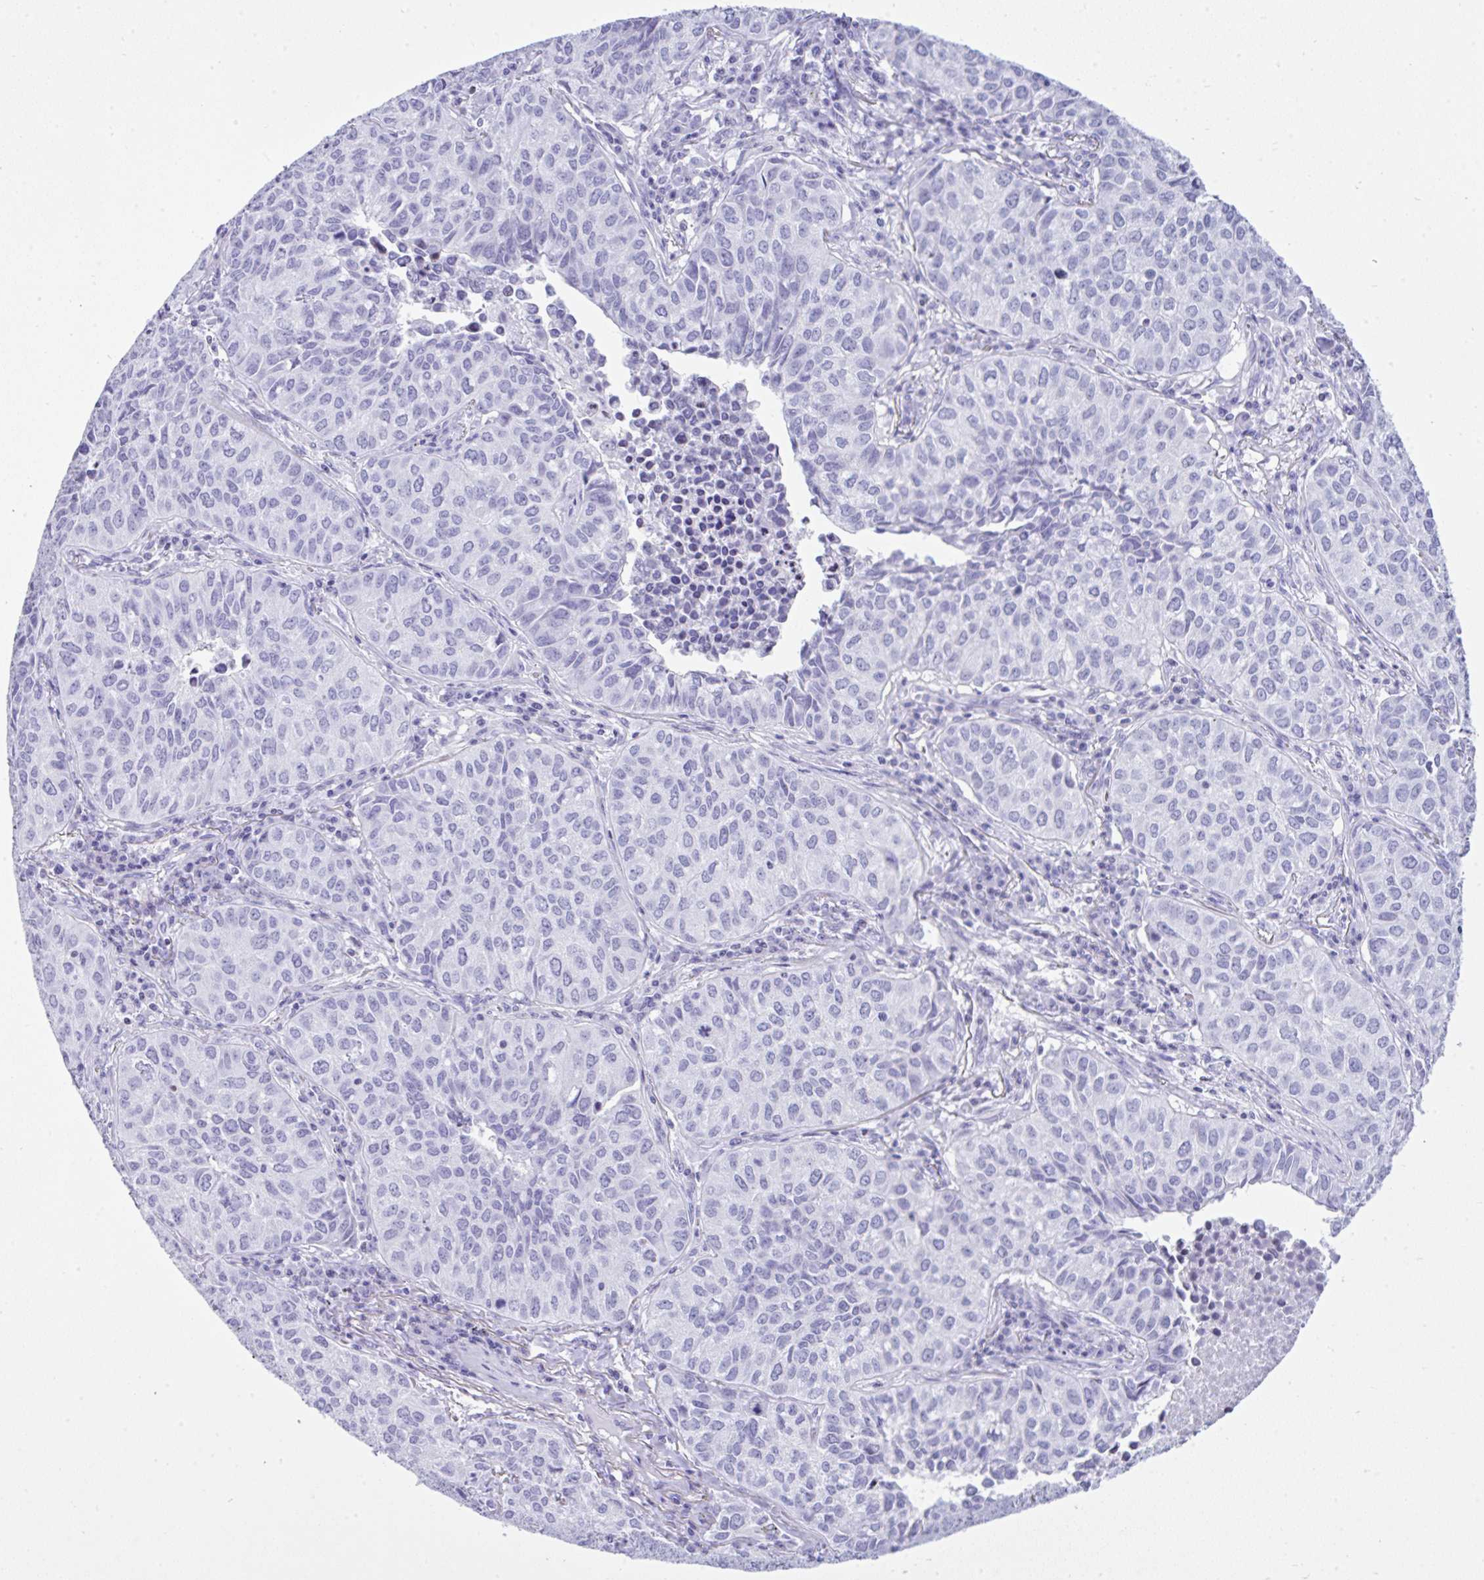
{"staining": {"intensity": "negative", "quantity": "none", "location": "none"}, "tissue": "lung cancer", "cell_type": "Tumor cells", "image_type": "cancer", "snomed": [{"axis": "morphology", "description": "Adenocarcinoma, NOS"}, {"axis": "topography", "description": "Lung"}], "caption": "DAB (3,3'-diaminobenzidine) immunohistochemical staining of human lung cancer (adenocarcinoma) demonstrates no significant expression in tumor cells.", "gene": "KRT27", "patient": {"sex": "female", "age": 50}}